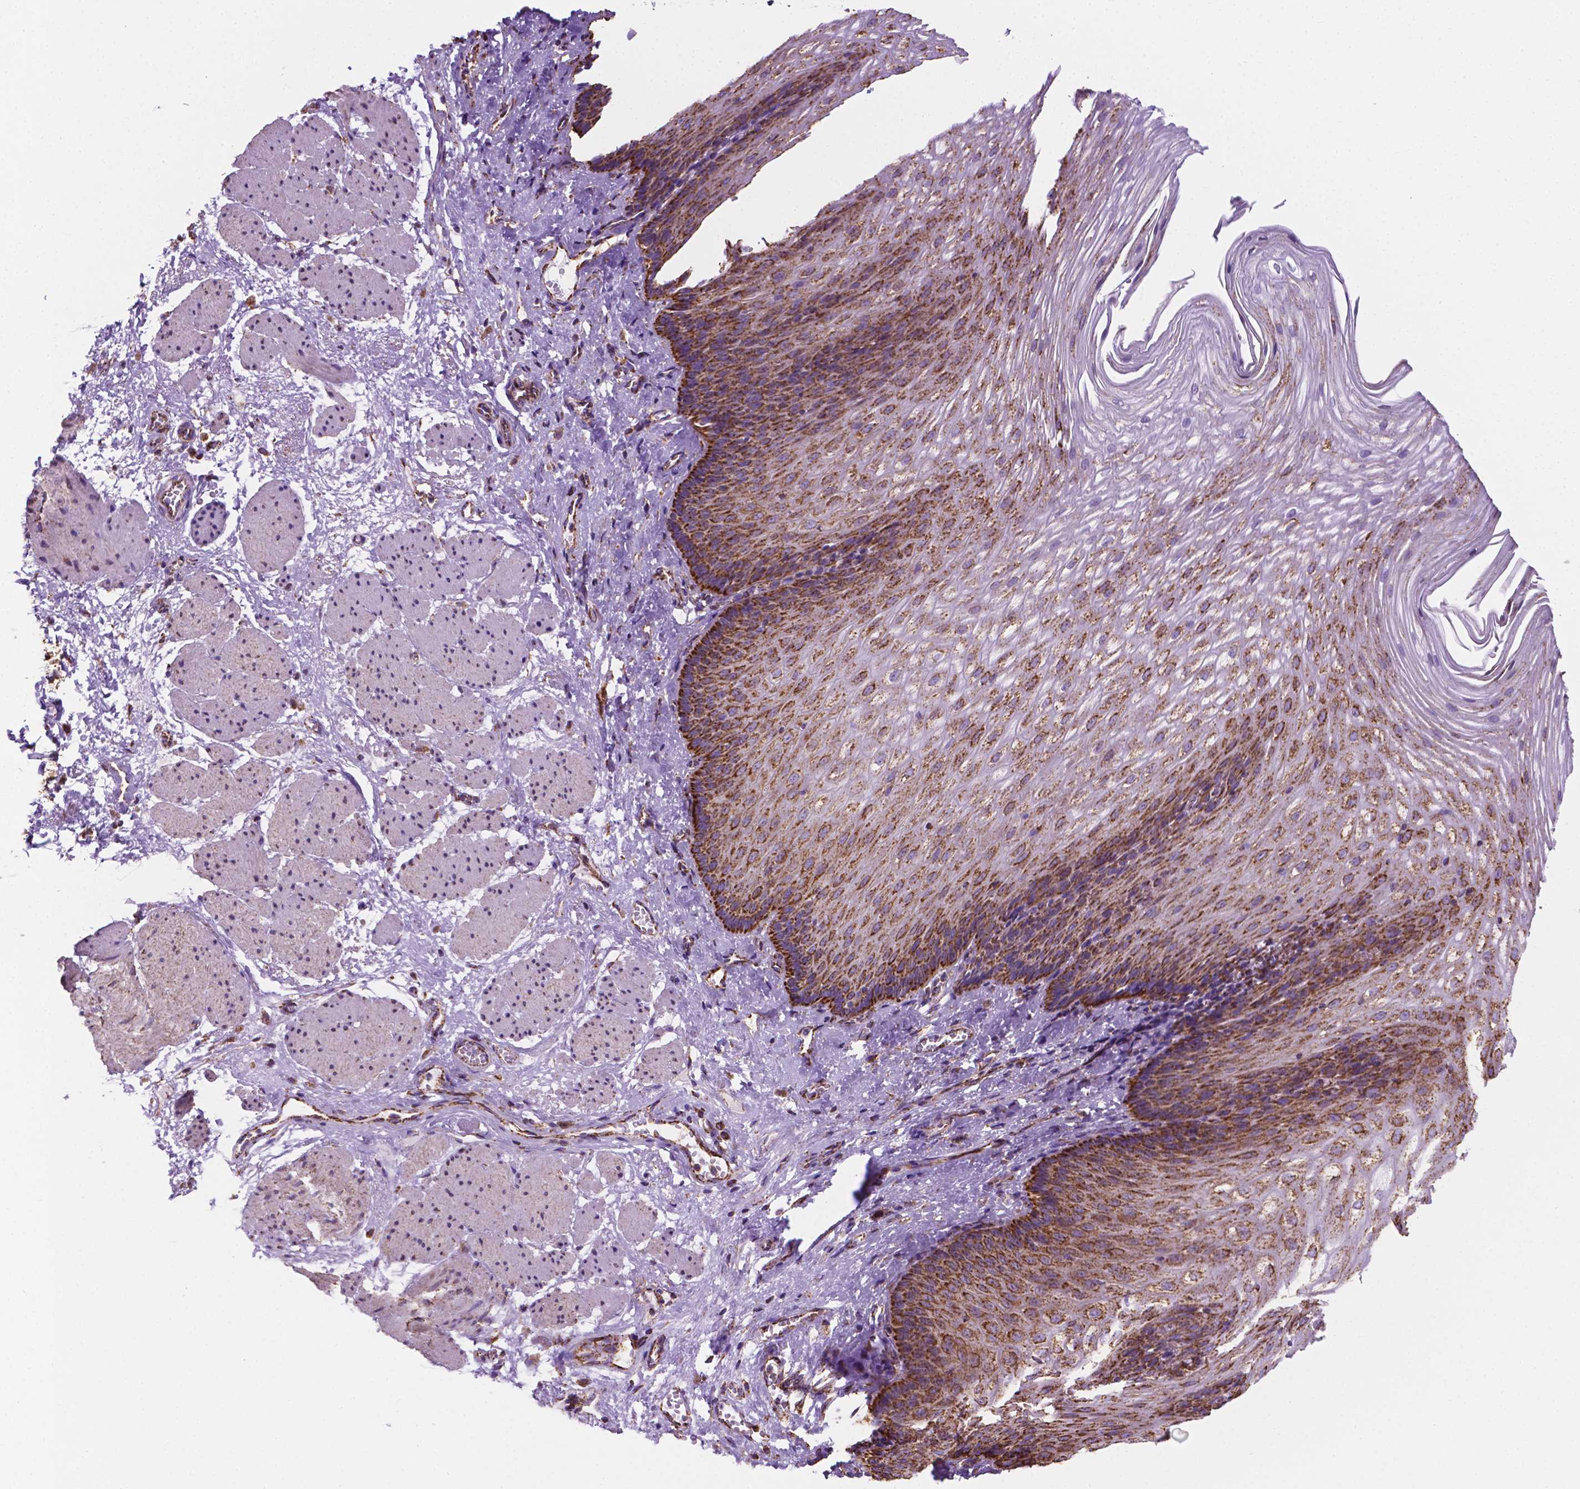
{"staining": {"intensity": "strong", "quantity": ">75%", "location": "cytoplasmic/membranous"}, "tissue": "esophagus", "cell_type": "Squamous epithelial cells", "image_type": "normal", "snomed": [{"axis": "morphology", "description": "Normal tissue, NOS"}, {"axis": "topography", "description": "Esophagus"}], "caption": "Human esophagus stained for a protein (brown) displays strong cytoplasmic/membranous positive positivity in about >75% of squamous epithelial cells.", "gene": "RMDN3", "patient": {"sex": "male", "age": 62}}